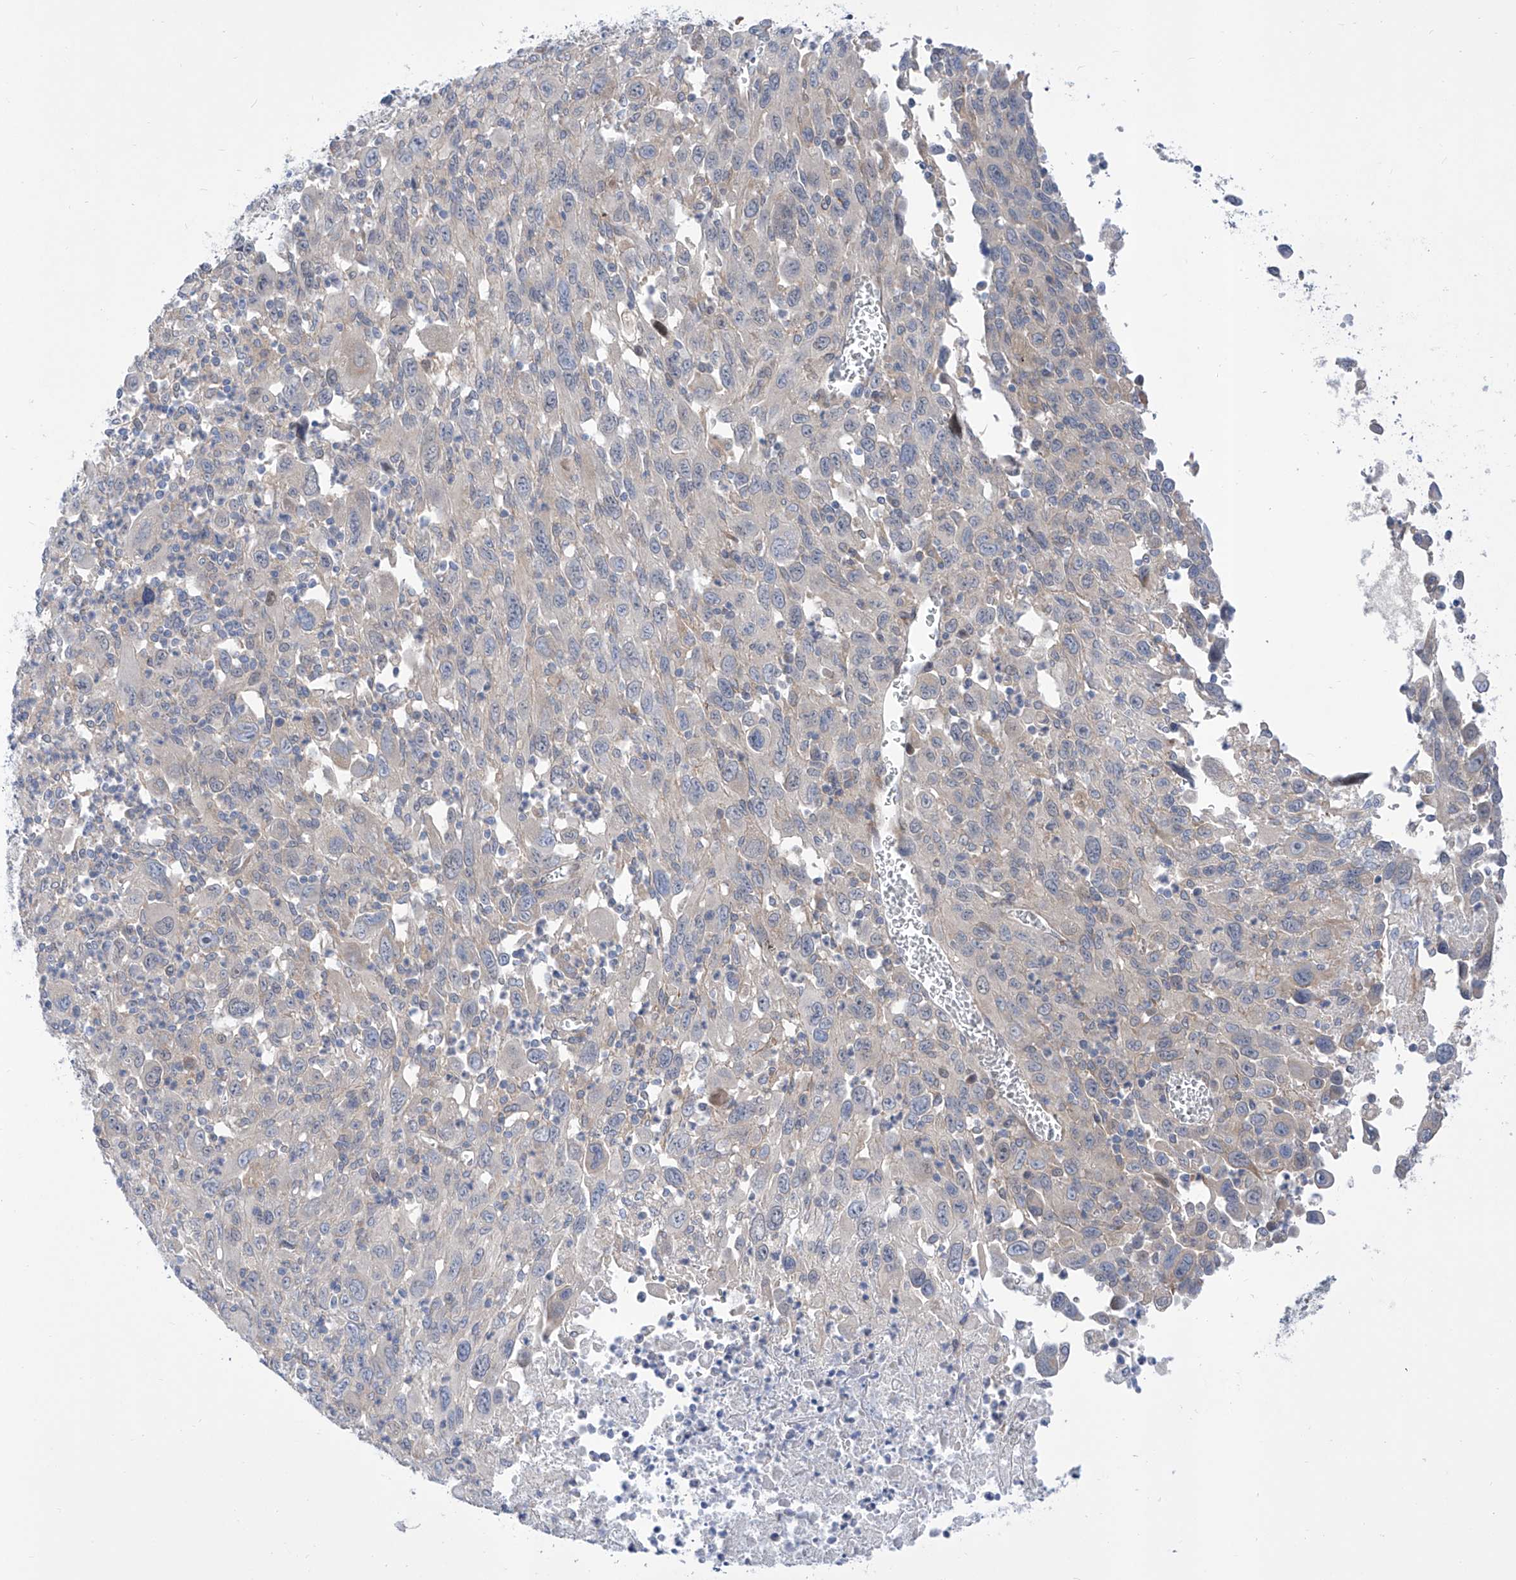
{"staining": {"intensity": "negative", "quantity": "none", "location": "none"}, "tissue": "melanoma", "cell_type": "Tumor cells", "image_type": "cancer", "snomed": [{"axis": "morphology", "description": "Malignant melanoma, Metastatic site"}, {"axis": "topography", "description": "Skin"}], "caption": "Melanoma stained for a protein using immunohistochemistry displays no expression tumor cells.", "gene": "SRBD1", "patient": {"sex": "female", "age": 56}}